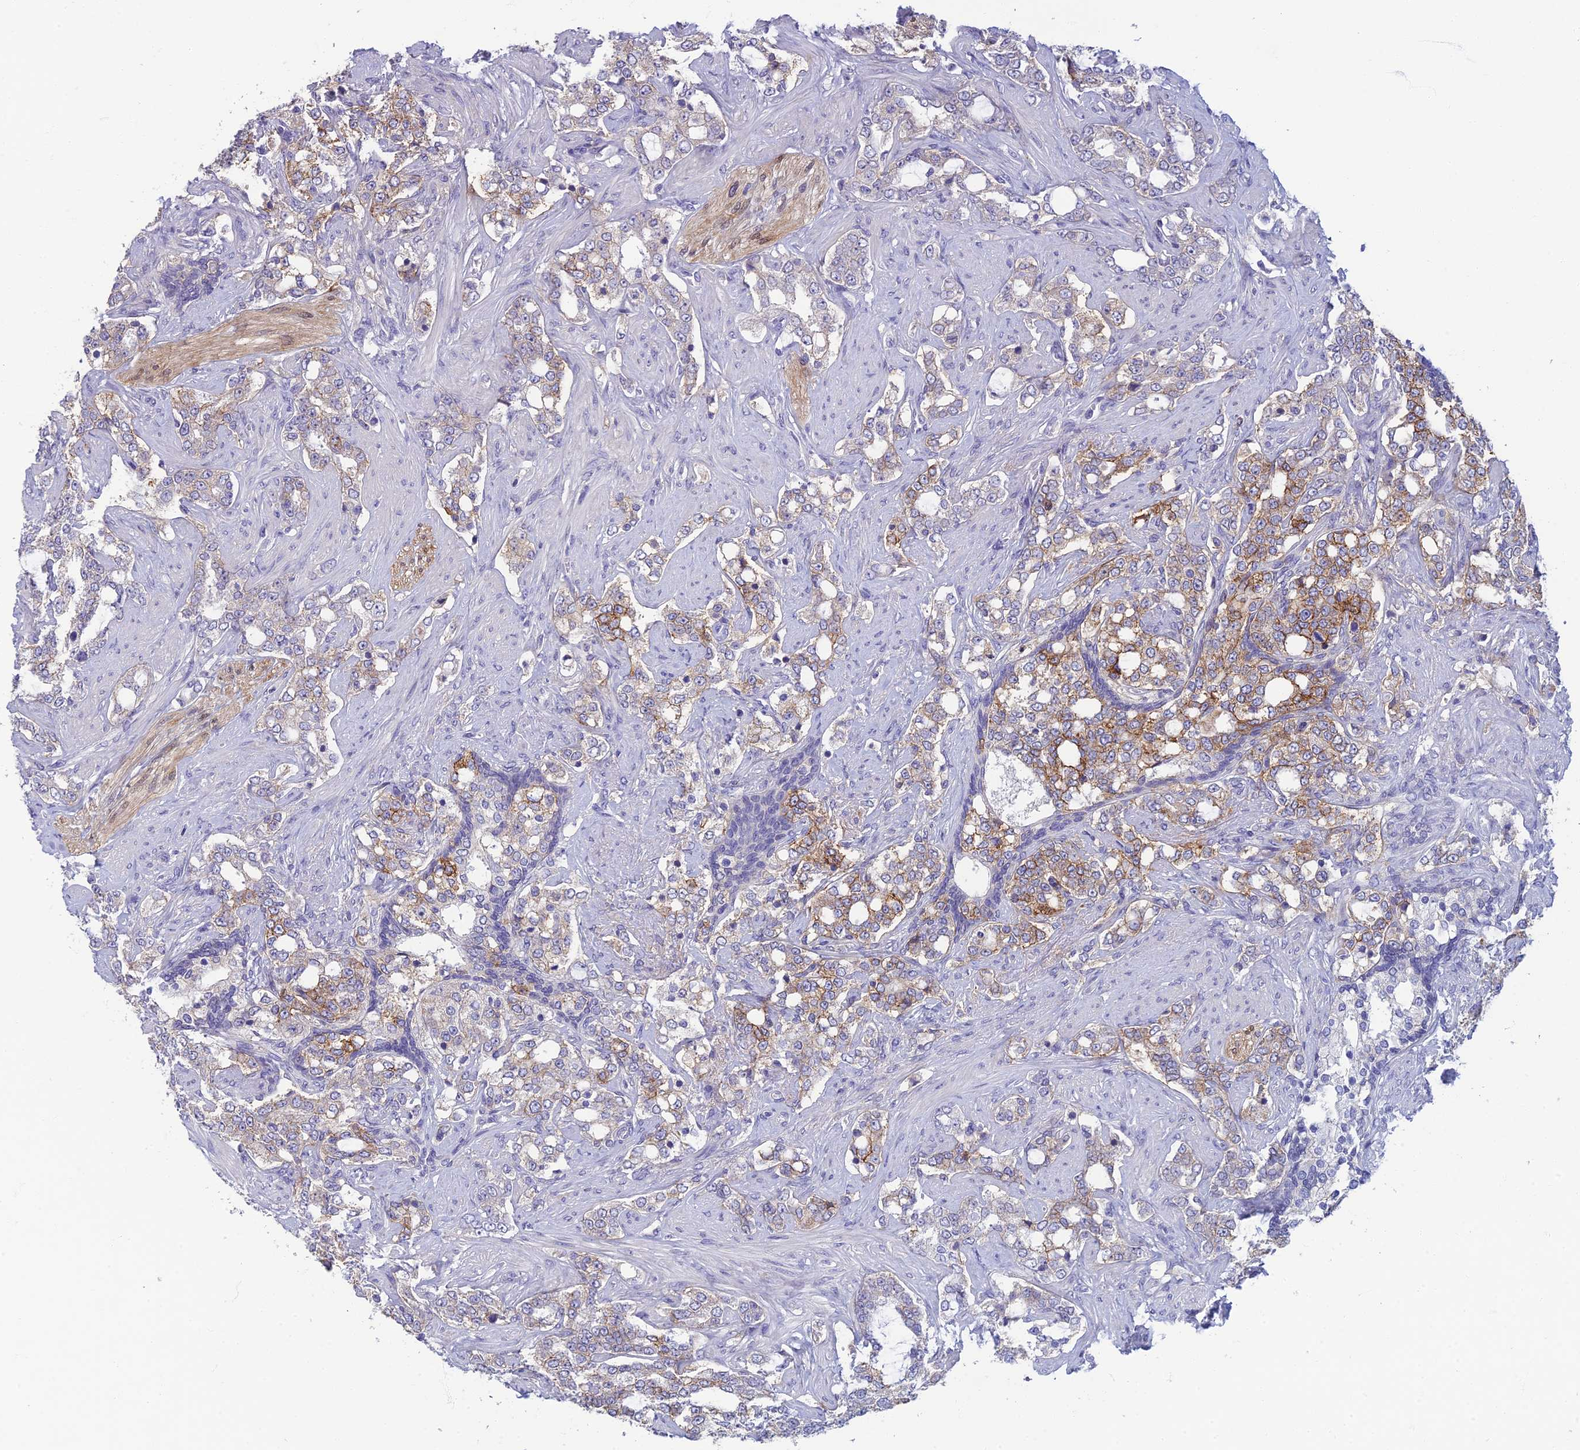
{"staining": {"intensity": "moderate", "quantity": "<25%", "location": "cytoplasmic/membranous"}, "tissue": "prostate cancer", "cell_type": "Tumor cells", "image_type": "cancer", "snomed": [{"axis": "morphology", "description": "Adenocarcinoma, High grade"}, {"axis": "topography", "description": "Prostate"}], "caption": "DAB immunohistochemical staining of prostate cancer (adenocarcinoma (high-grade)) shows moderate cytoplasmic/membranous protein expression in about <25% of tumor cells.", "gene": "NEURL1", "patient": {"sex": "male", "age": 64}}